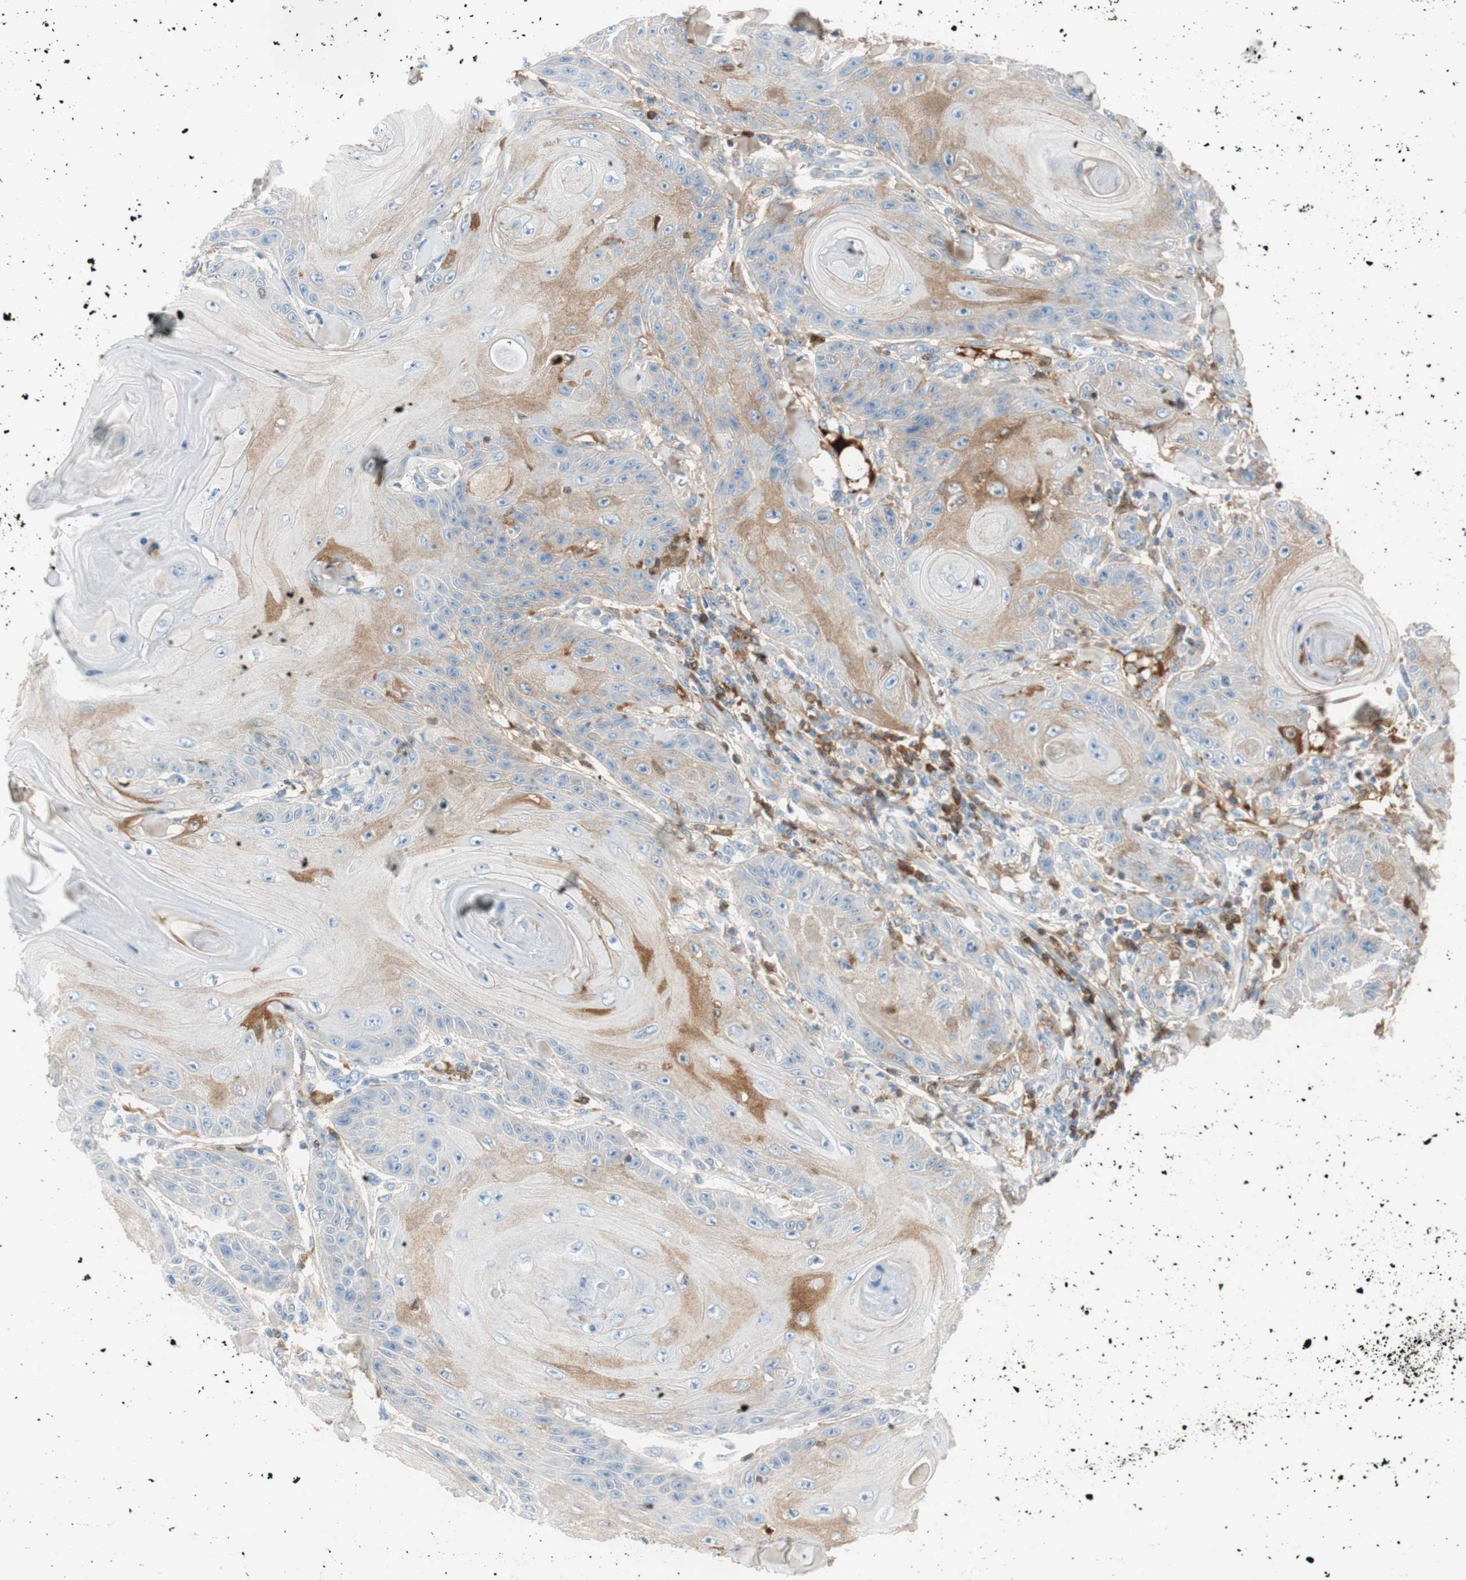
{"staining": {"intensity": "weak", "quantity": "25%-75%", "location": "cytoplasmic/membranous"}, "tissue": "skin cancer", "cell_type": "Tumor cells", "image_type": "cancer", "snomed": [{"axis": "morphology", "description": "Squamous cell carcinoma, NOS"}, {"axis": "topography", "description": "Skin"}], "caption": "There is low levels of weak cytoplasmic/membranous staining in tumor cells of squamous cell carcinoma (skin), as demonstrated by immunohistochemical staining (brown color).", "gene": "RBP4", "patient": {"sex": "female", "age": 78}}